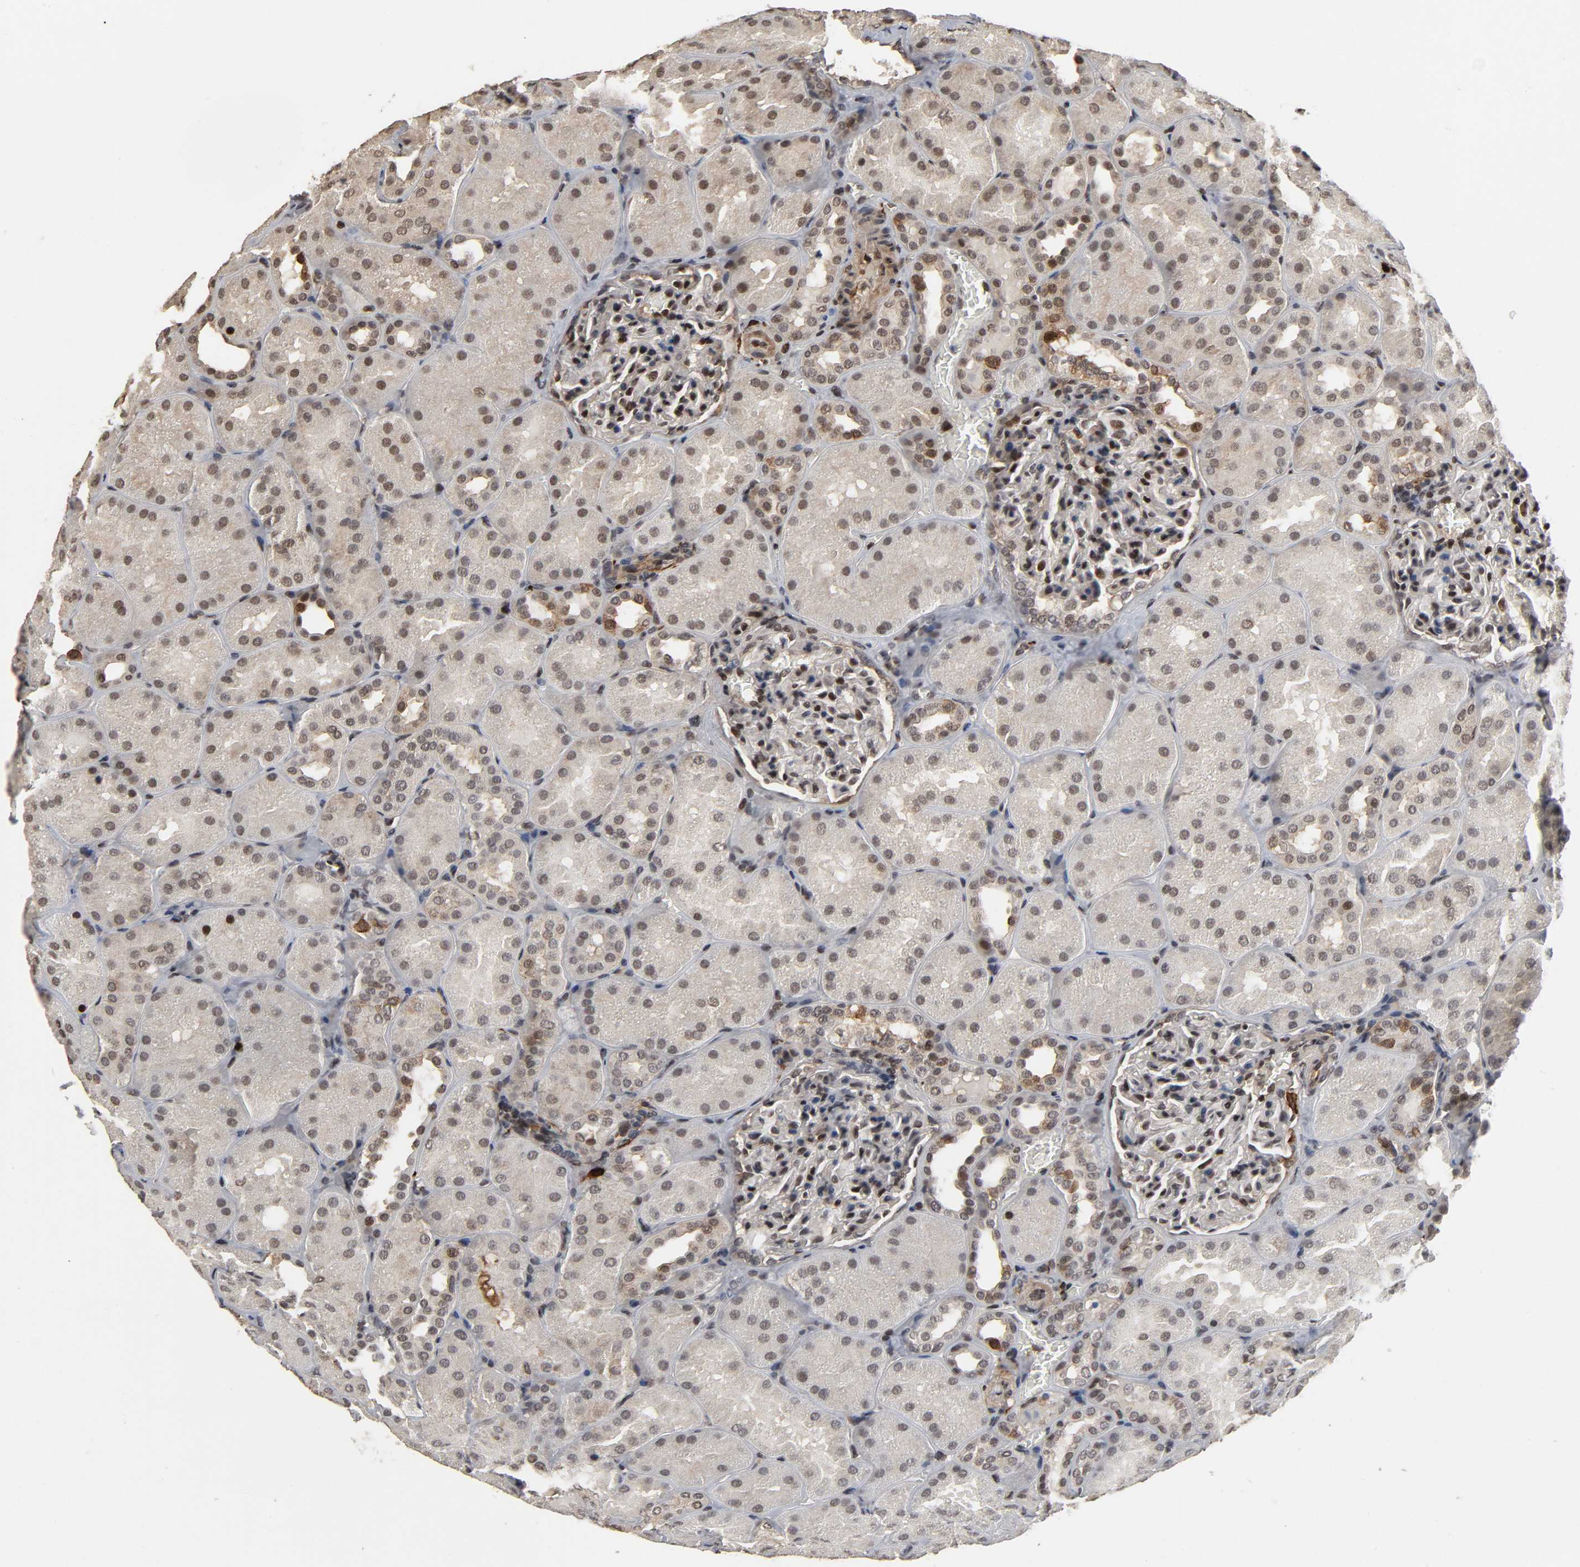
{"staining": {"intensity": "moderate", "quantity": "25%-75%", "location": "nuclear"}, "tissue": "kidney", "cell_type": "Cells in glomeruli", "image_type": "normal", "snomed": [{"axis": "morphology", "description": "Normal tissue, NOS"}, {"axis": "topography", "description": "Kidney"}], "caption": "Unremarkable kidney was stained to show a protein in brown. There is medium levels of moderate nuclear positivity in approximately 25%-75% of cells in glomeruli.", "gene": "AHNAK2", "patient": {"sex": "male", "age": 28}}